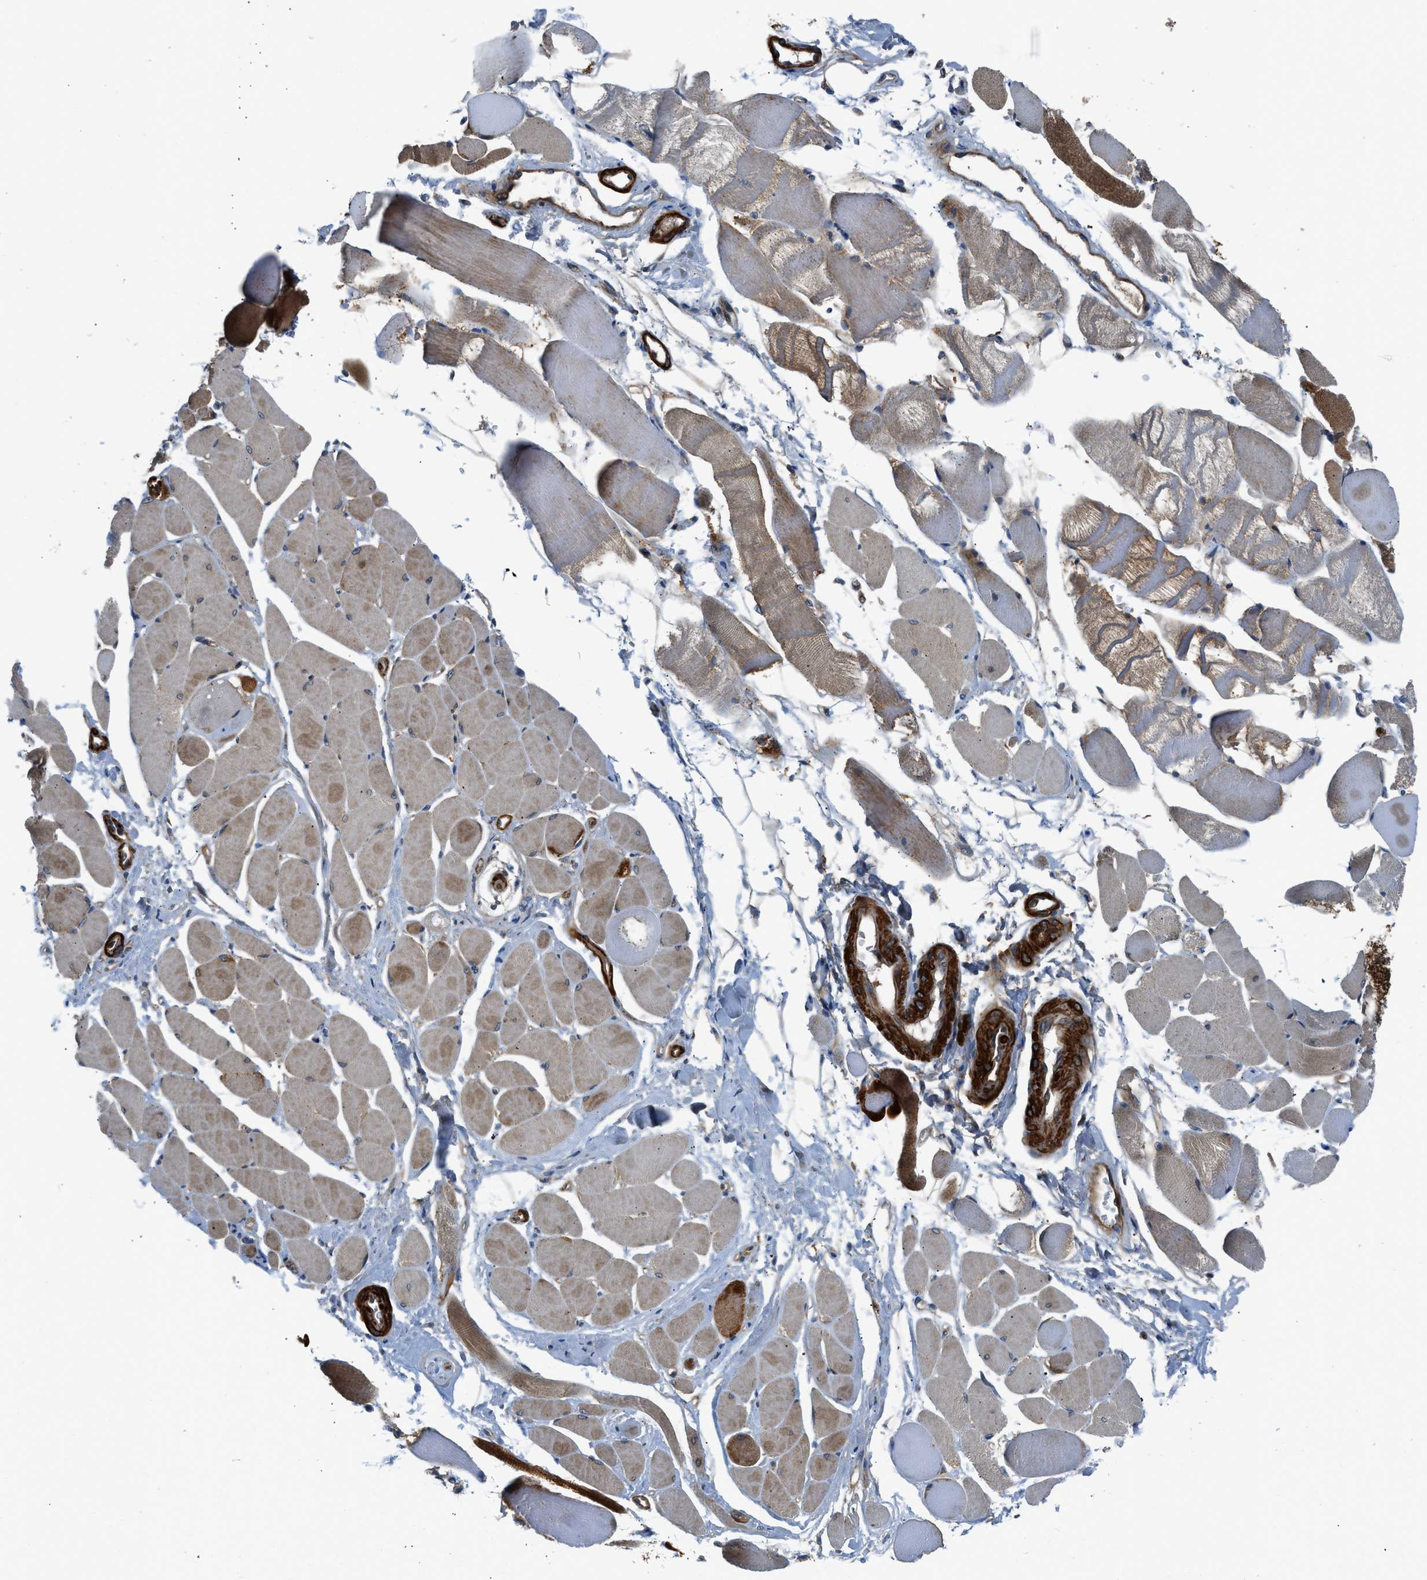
{"staining": {"intensity": "strong", "quantity": "25%-75%", "location": "cytoplasmic/membranous"}, "tissue": "skeletal muscle", "cell_type": "Myocytes", "image_type": "normal", "snomed": [{"axis": "morphology", "description": "Normal tissue, NOS"}, {"axis": "topography", "description": "Skeletal muscle"}, {"axis": "topography", "description": "Peripheral nerve tissue"}], "caption": "This is a micrograph of immunohistochemistry staining of unremarkable skeletal muscle, which shows strong positivity in the cytoplasmic/membranous of myocytes.", "gene": "SESN2", "patient": {"sex": "female", "age": 84}}